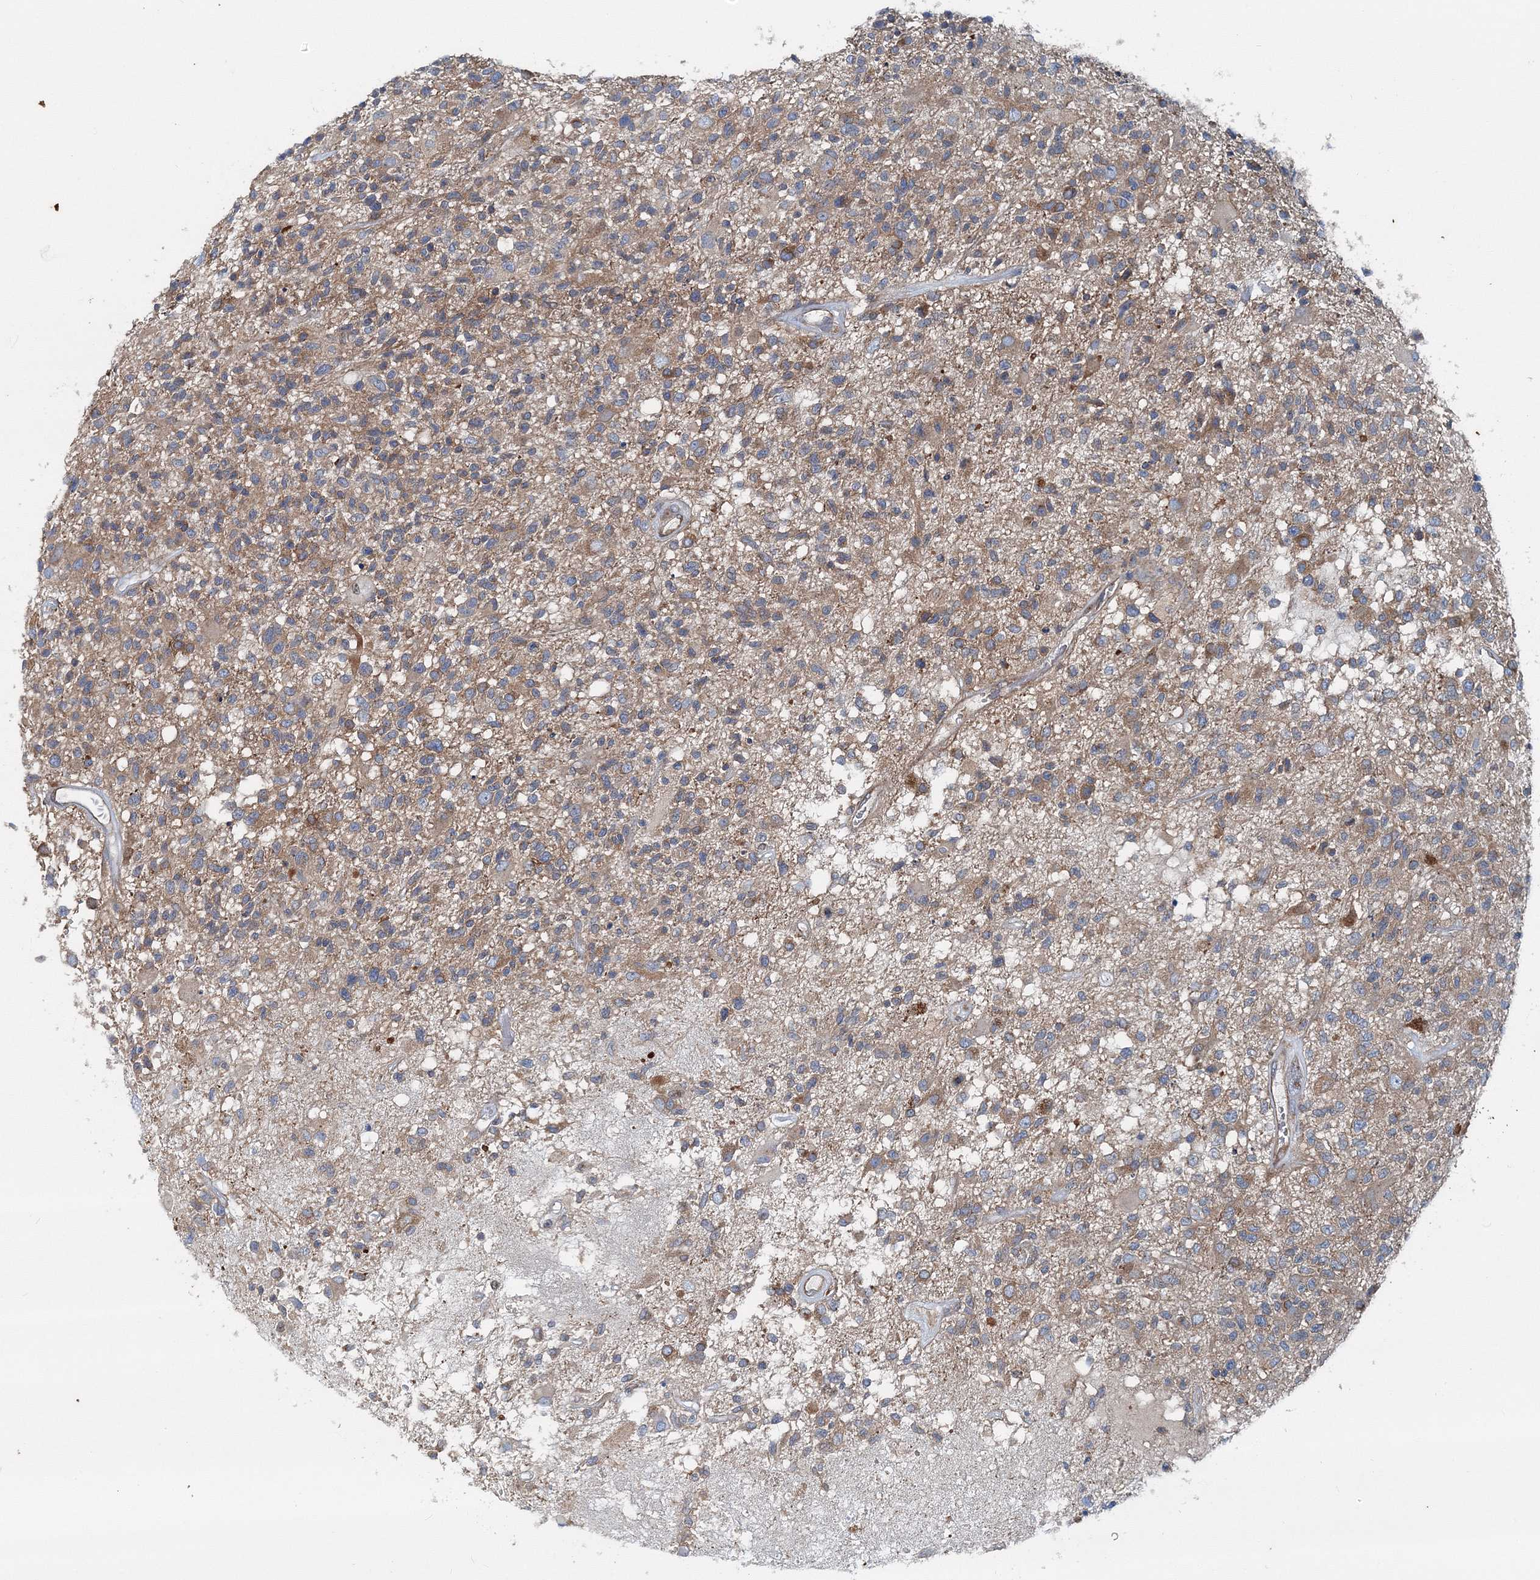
{"staining": {"intensity": "moderate", "quantity": "25%-75%", "location": "cytoplasmic/membranous"}, "tissue": "glioma", "cell_type": "Tumor cells", "image_type": "cancer", "snomed": [{"axis": "morphology", "description": "Glioma, malignant, High grade"}, {"axis": "morphology", "description": "Glioblastoma, NOS"}, {"axis": "topography", "description": "Brain"}], "caption": "A high-resolution image shows immunohistochemistry (IHC) staining of glioma, which shows moderate cytoplasmic/membranous positivity in about 25%-75% of tumor cells.", "gene": "MPHOSPH9", "patient": {"sex": "male", "age": 60}}